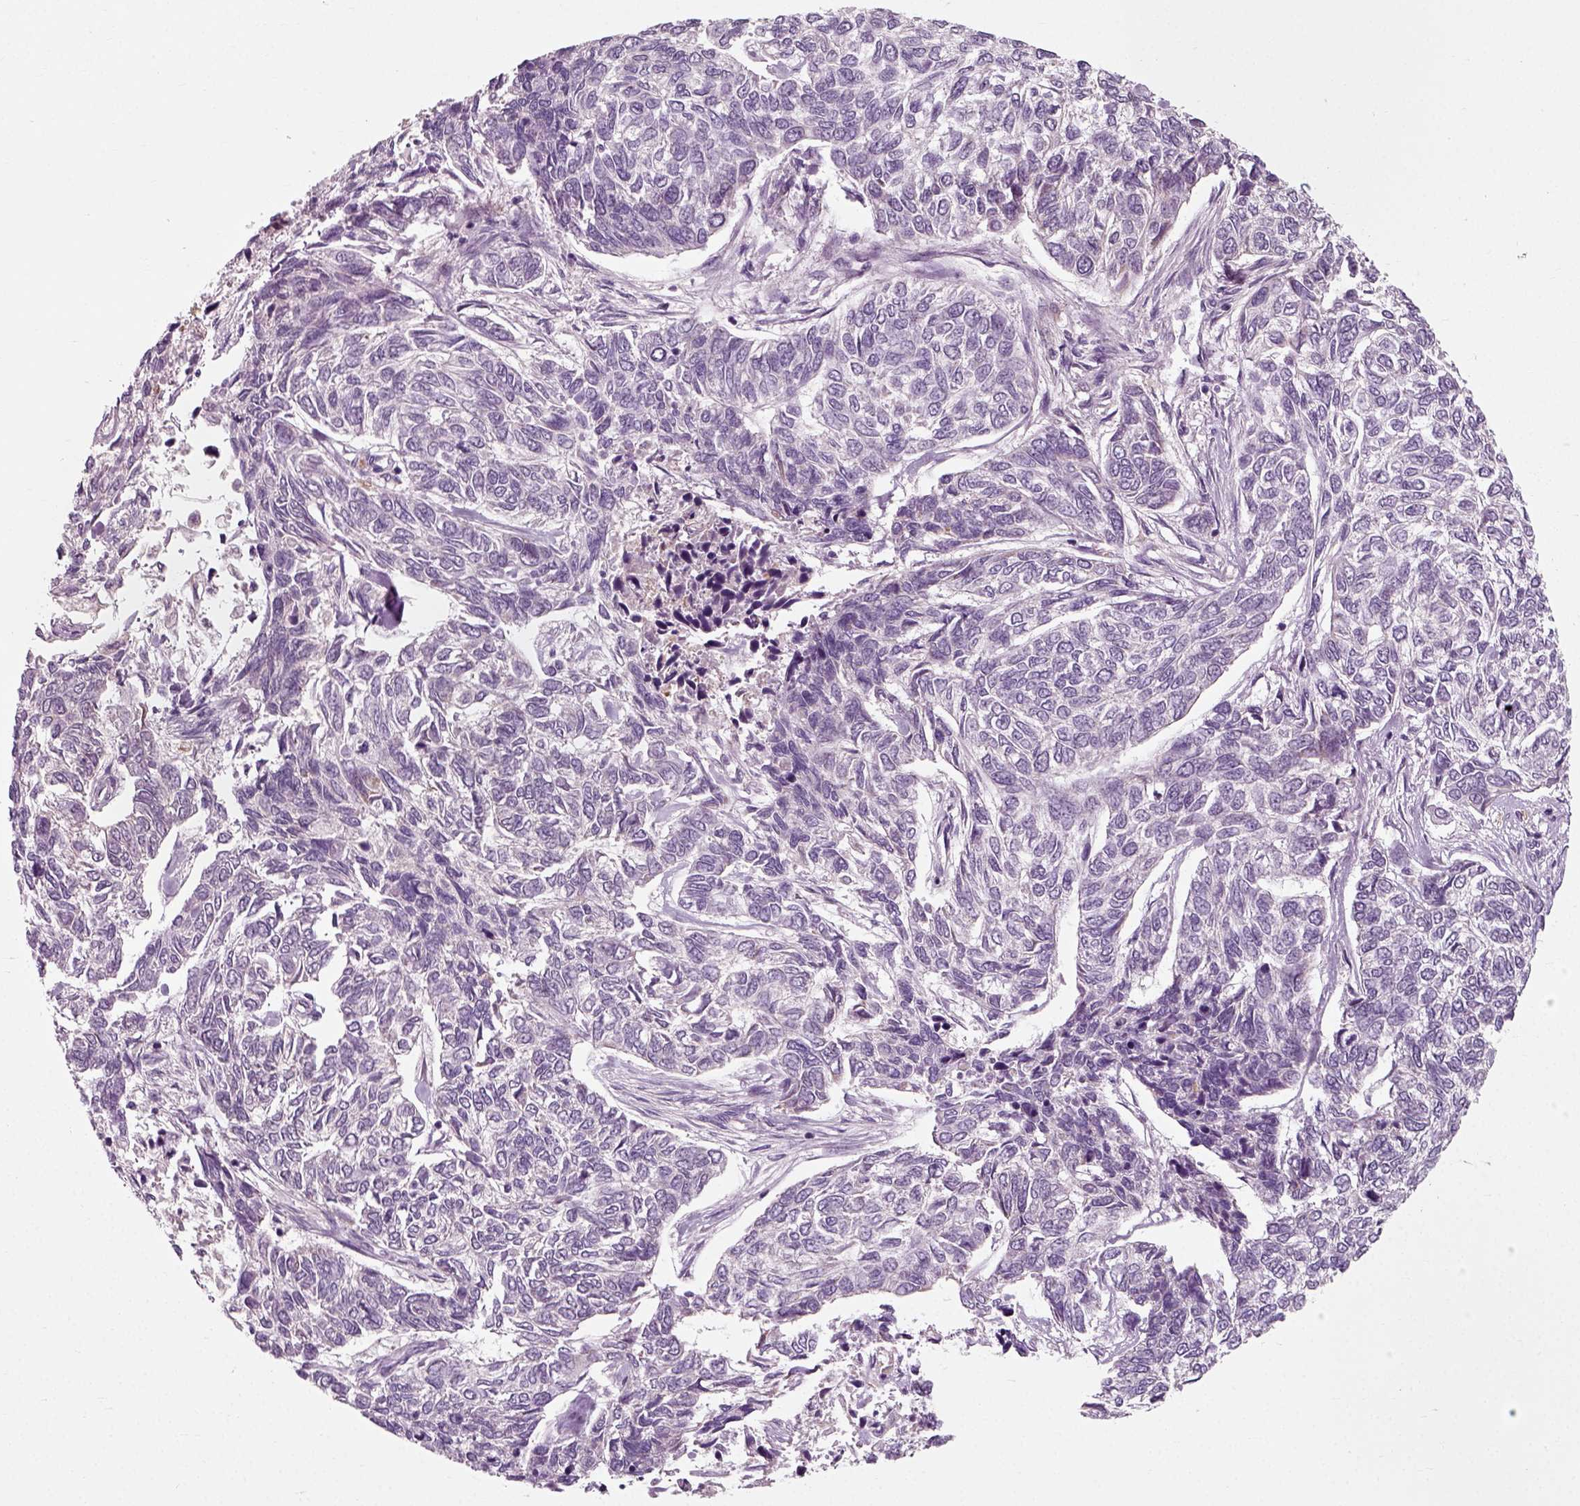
{"staining": {"intensity": "negative", "quantity": "none", "location": "none"}, "tissue": "skin cancer", "cell_type": "Tumor cells", "image_type": "cancer", "snomed": [{"axis": "morphology", "description": "Basal cell carcinoma"}, {"axis": "topography", "description": "Skin"}], "caption": "IHC of basal cell carcinoma (skin) shows no expression in tumor cells.", "gene": "RND2", "patient": {"sex": "female", "age": 65}}